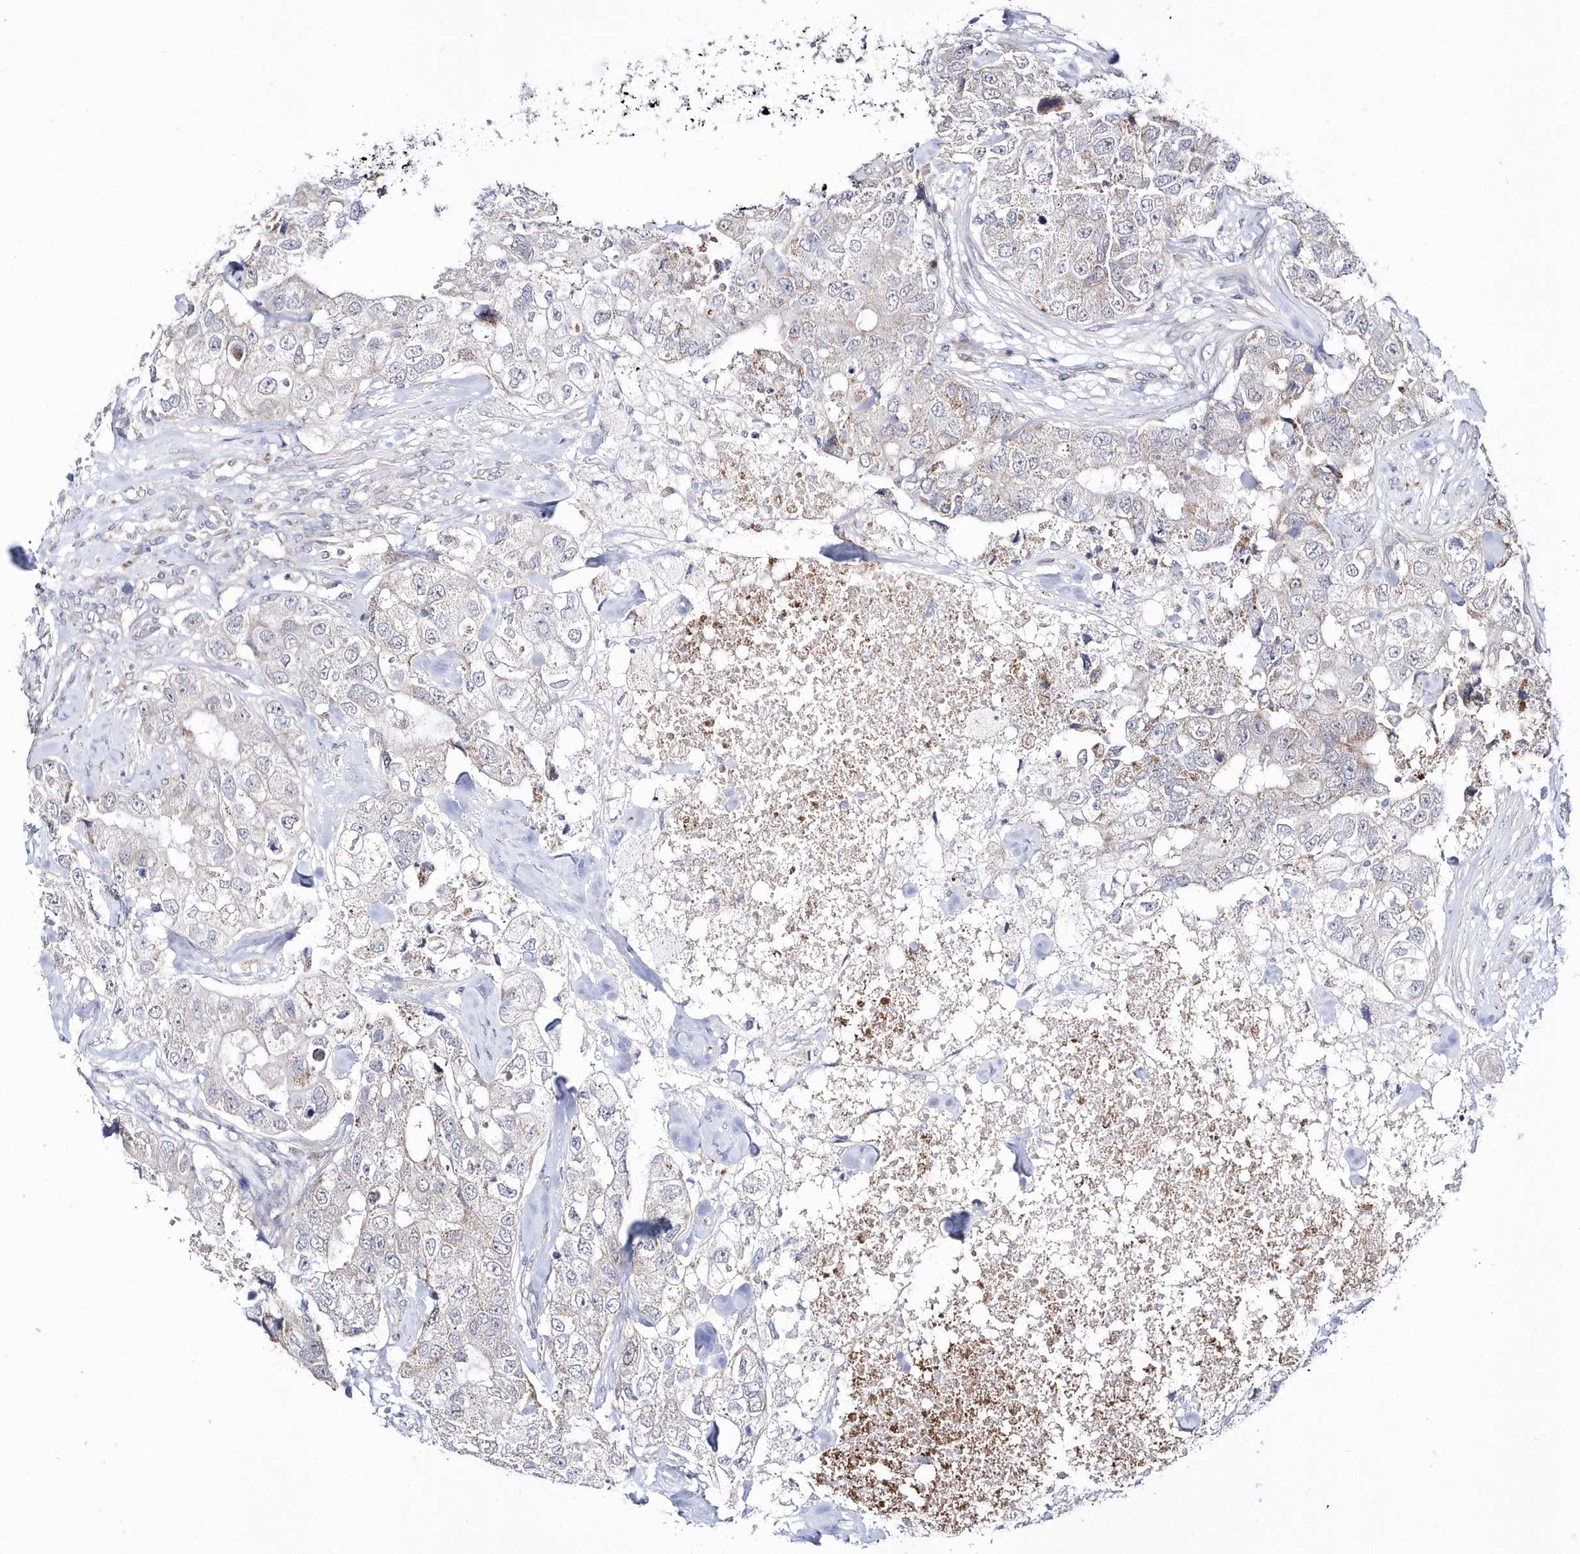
{"staining": {"intensity": "negative", "quantity": "none", "location": "none"}, "tissue": "breast cancer", "cell_type": "Tumor cells", "image_type": "cancer", "snomed": [{"axis": "morphology", "description": "Duct carcinoma"}, {"axis": "topography", "description": "Breast"}], "caption": "Immunohistochemistry (IHC) of human infiltrating ductal carcinoma (breast) demonstrates no positivity in tumor cells.", "gene": "DALRD3", "patient": {"sex": "female", "age": 62}}